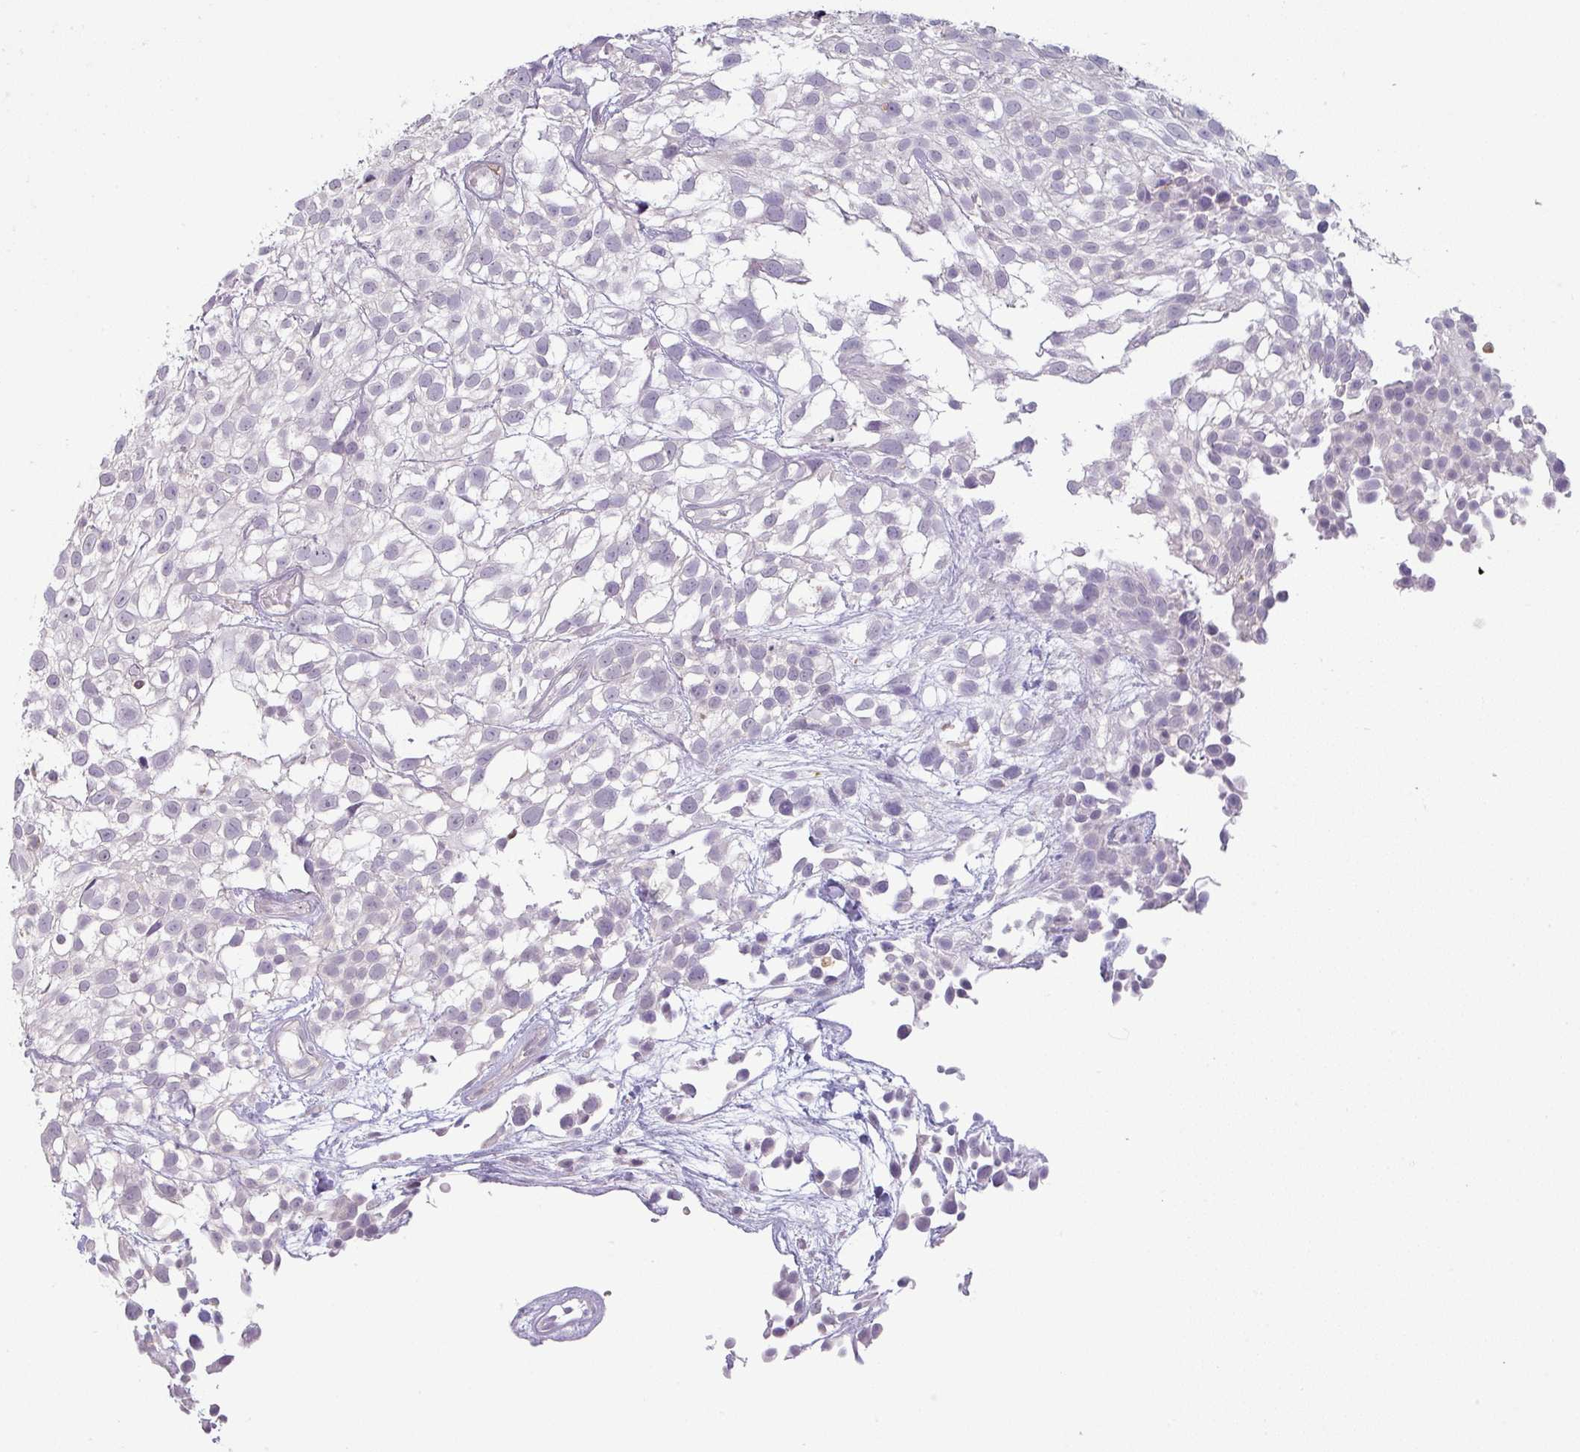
{"staining": {"intensity": "negative", "quantity": "none", "location": "none"}, "tissue": "urothelial cancer", "cell_type": "Tumor cells", "image_type": "cancer", "snomed": [{"axis": "morphology", "description": "Urothelial carcinoma, High grade"}, {"axis": "topography", "description": "Urinary bladder"}], "caption": "Photomicrograph shows no protein positivity in tumor cells of urothelial carcinoma (high-grade) tissue.", "gene": "MAGEC3", "patient": {"sex": "male", "age": 56}}